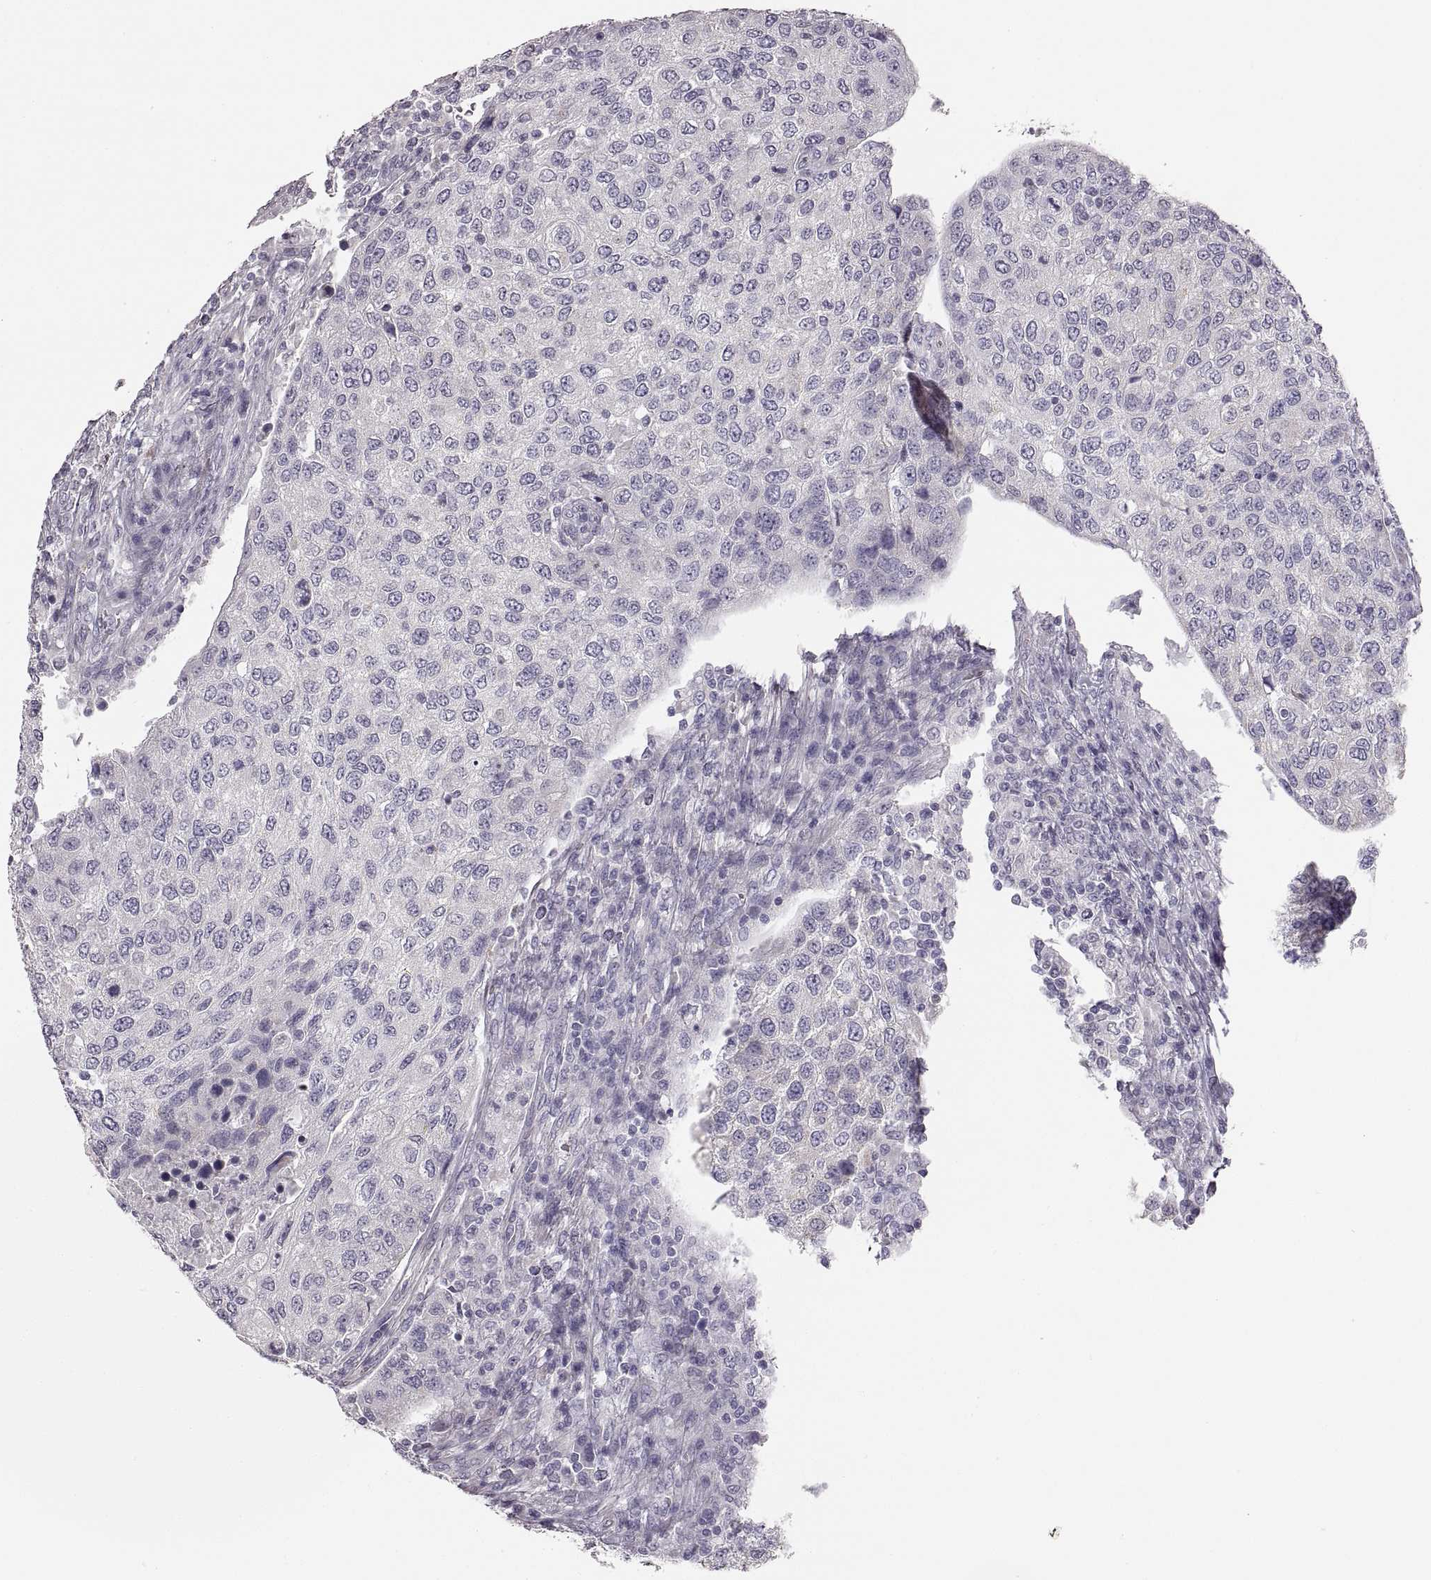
{"staining": {"intensity": "negative", "quantity": "none", "location": "none"}, "tissue": "urothelial cancer", "cell_type": "Tumor cells", "image_type": "cancer", "snomed": [{"axis": "morphology", "description": "Urothelial carcinoma, High grade"}, {"axis": "topography", "description": "Urinary bladder"}], "caption": "Tumor cells show no significant protein expression in urothelial cancer.", "gene": "RDH13", "patient": {"sex": "female", "age": 78}}